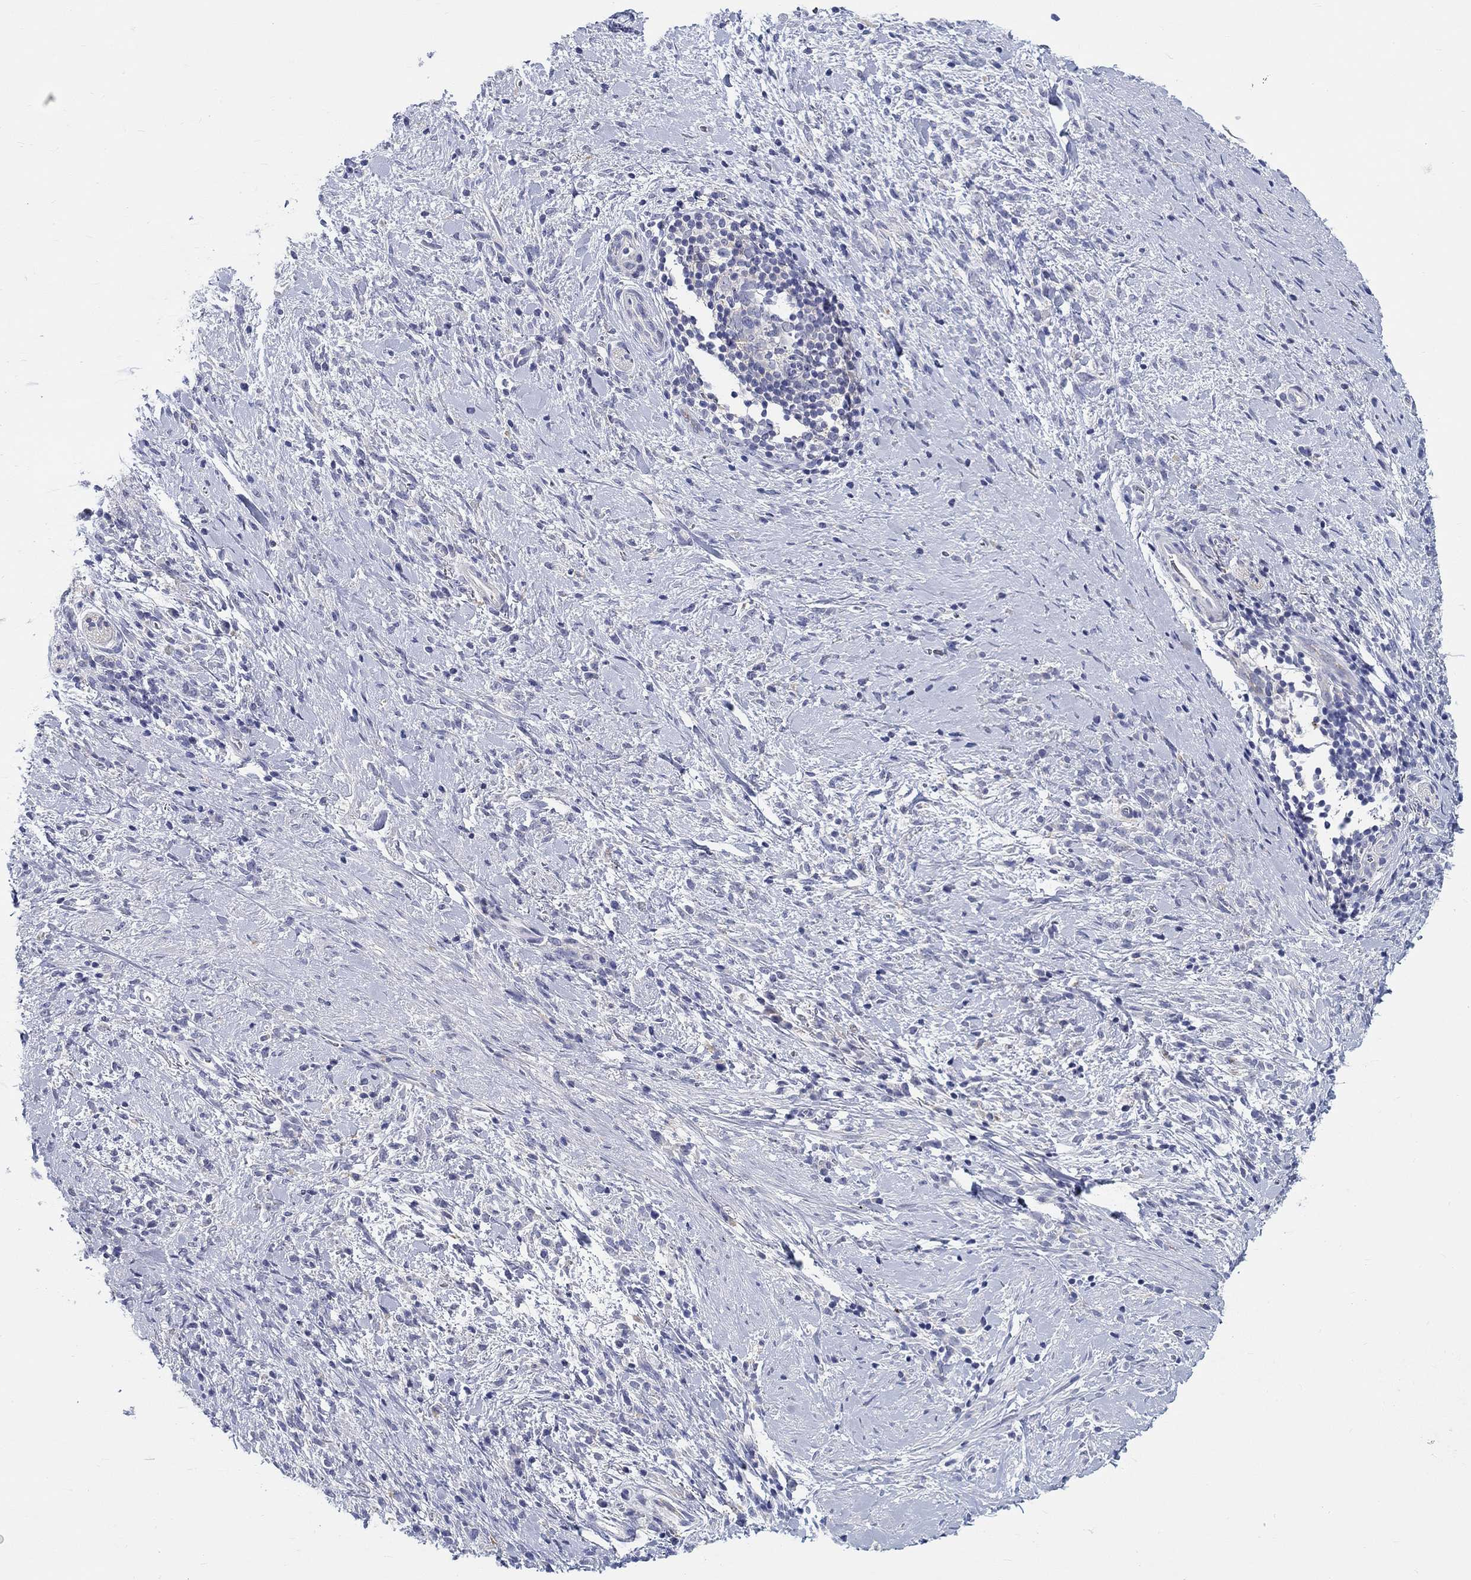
{"staining": {"intensity": "negative", "quantity": "none", "location": "none"}, "tissue": "stomach cancer", "cell_type": "Tumor cells", "image_type": "cancer", "snomed": [{"axis": "morphology", "description": "Adenocarcinoma, NOS"}, {"axis": "topography", "description": "Stomach"}], "caption": "DAB (3,3'-diaminobenzidine) immunohistochemical staining of human adenocarcinoma (stomach) exhibits no significant expression in tumor cells.", "gene": "RAP1GAP", "patient": {"sex": "female", "age": 57}}